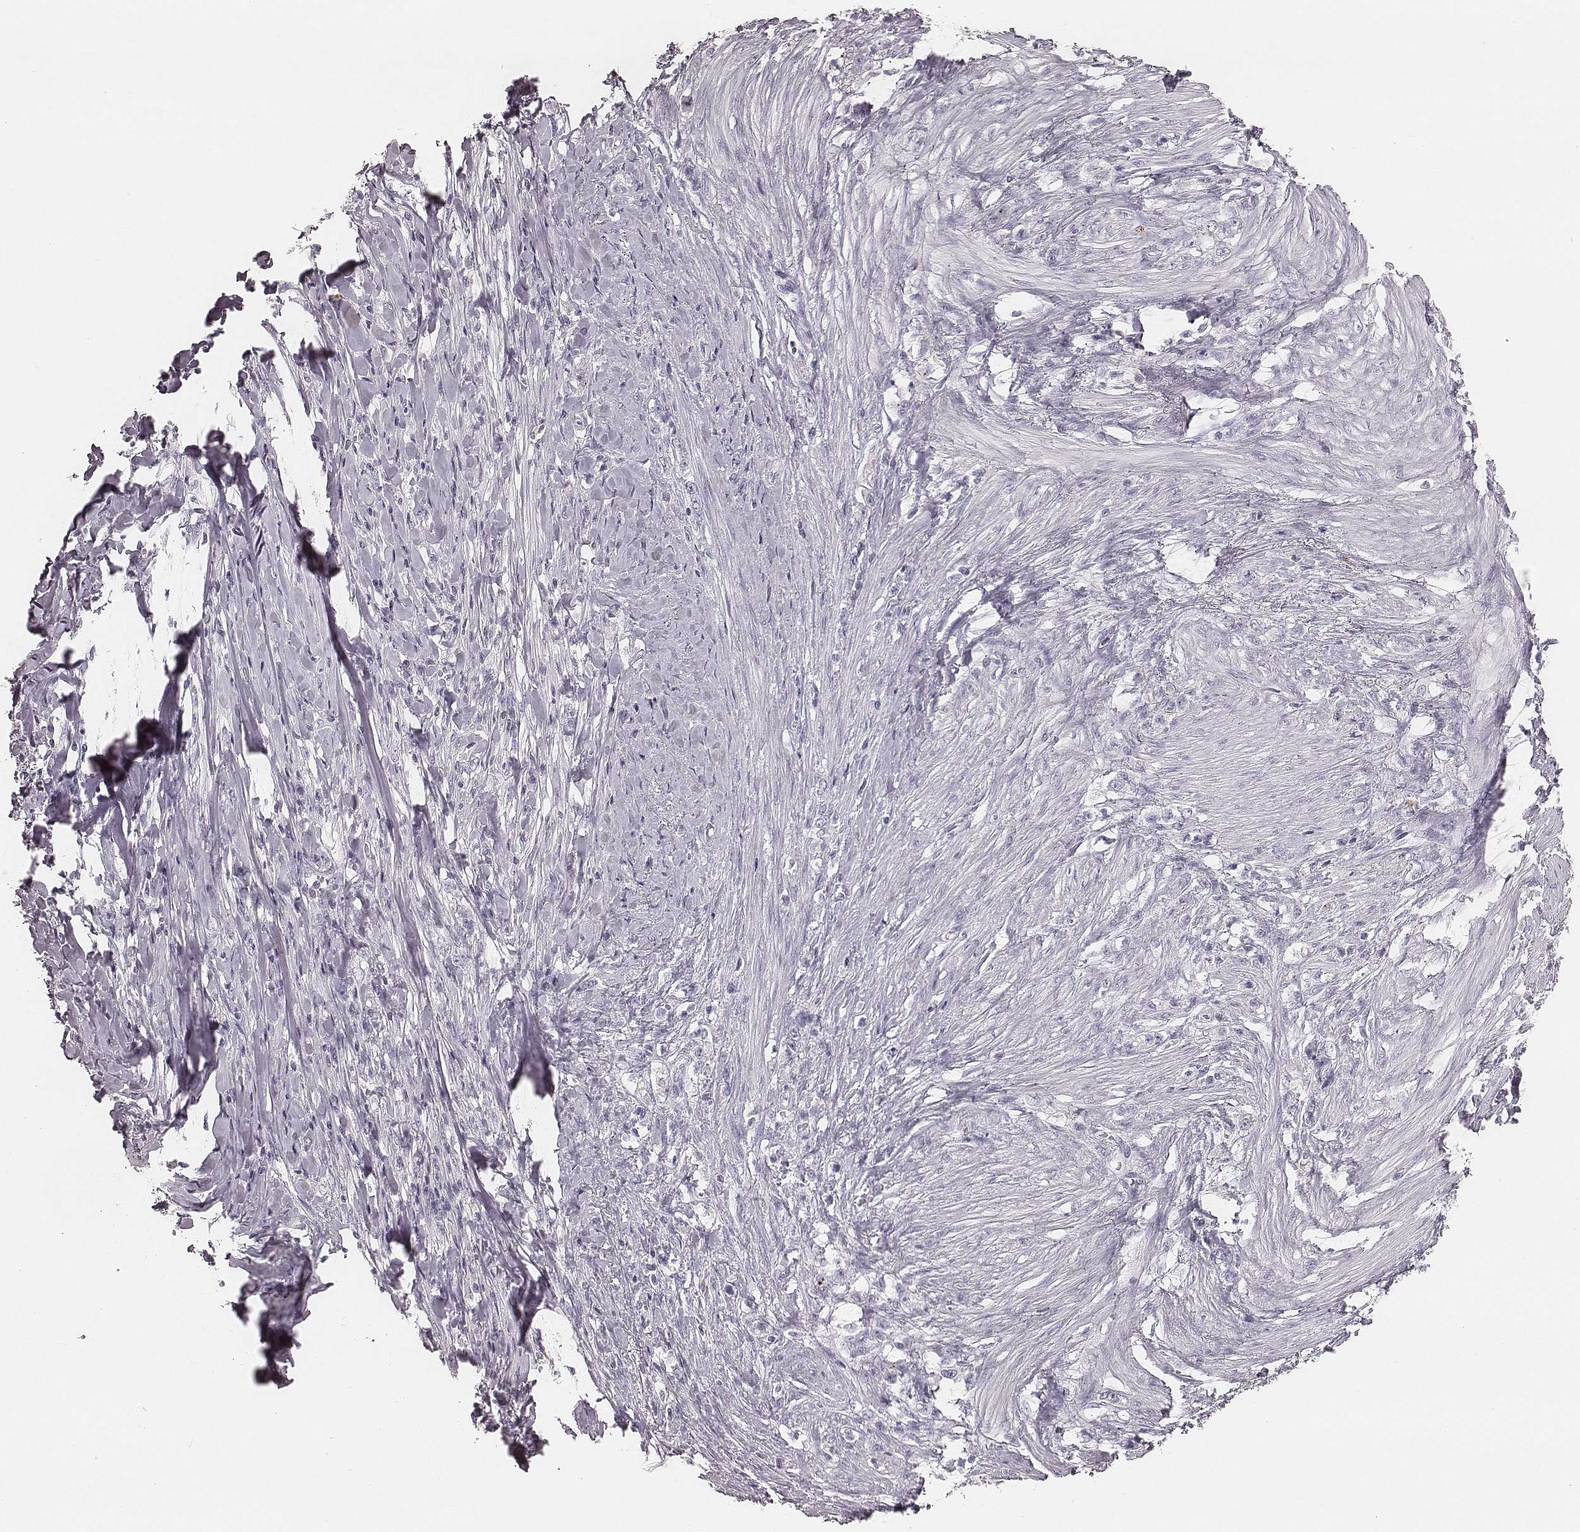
{"staining": {"intensity": "negative", "quantity": "none", "location": "none"}, "tissue": "stomach cancer", "cell_type": "Tumor cells", "image_type": "cancer", "snomed": [{"axis": "morphology", "description": "Adenocarcinoma, NOS"}, {"axis": "topography", "description": "Stomach, lower"}], "caption": "High magnification brightfield microscopy of stomach cancer stained with DAB (brown) and counterstained with hematoxylin (blue): tumor cells show no significant positivity.", "gene": "ZNF365", "patient": {"sex": "male", "age": 88}}